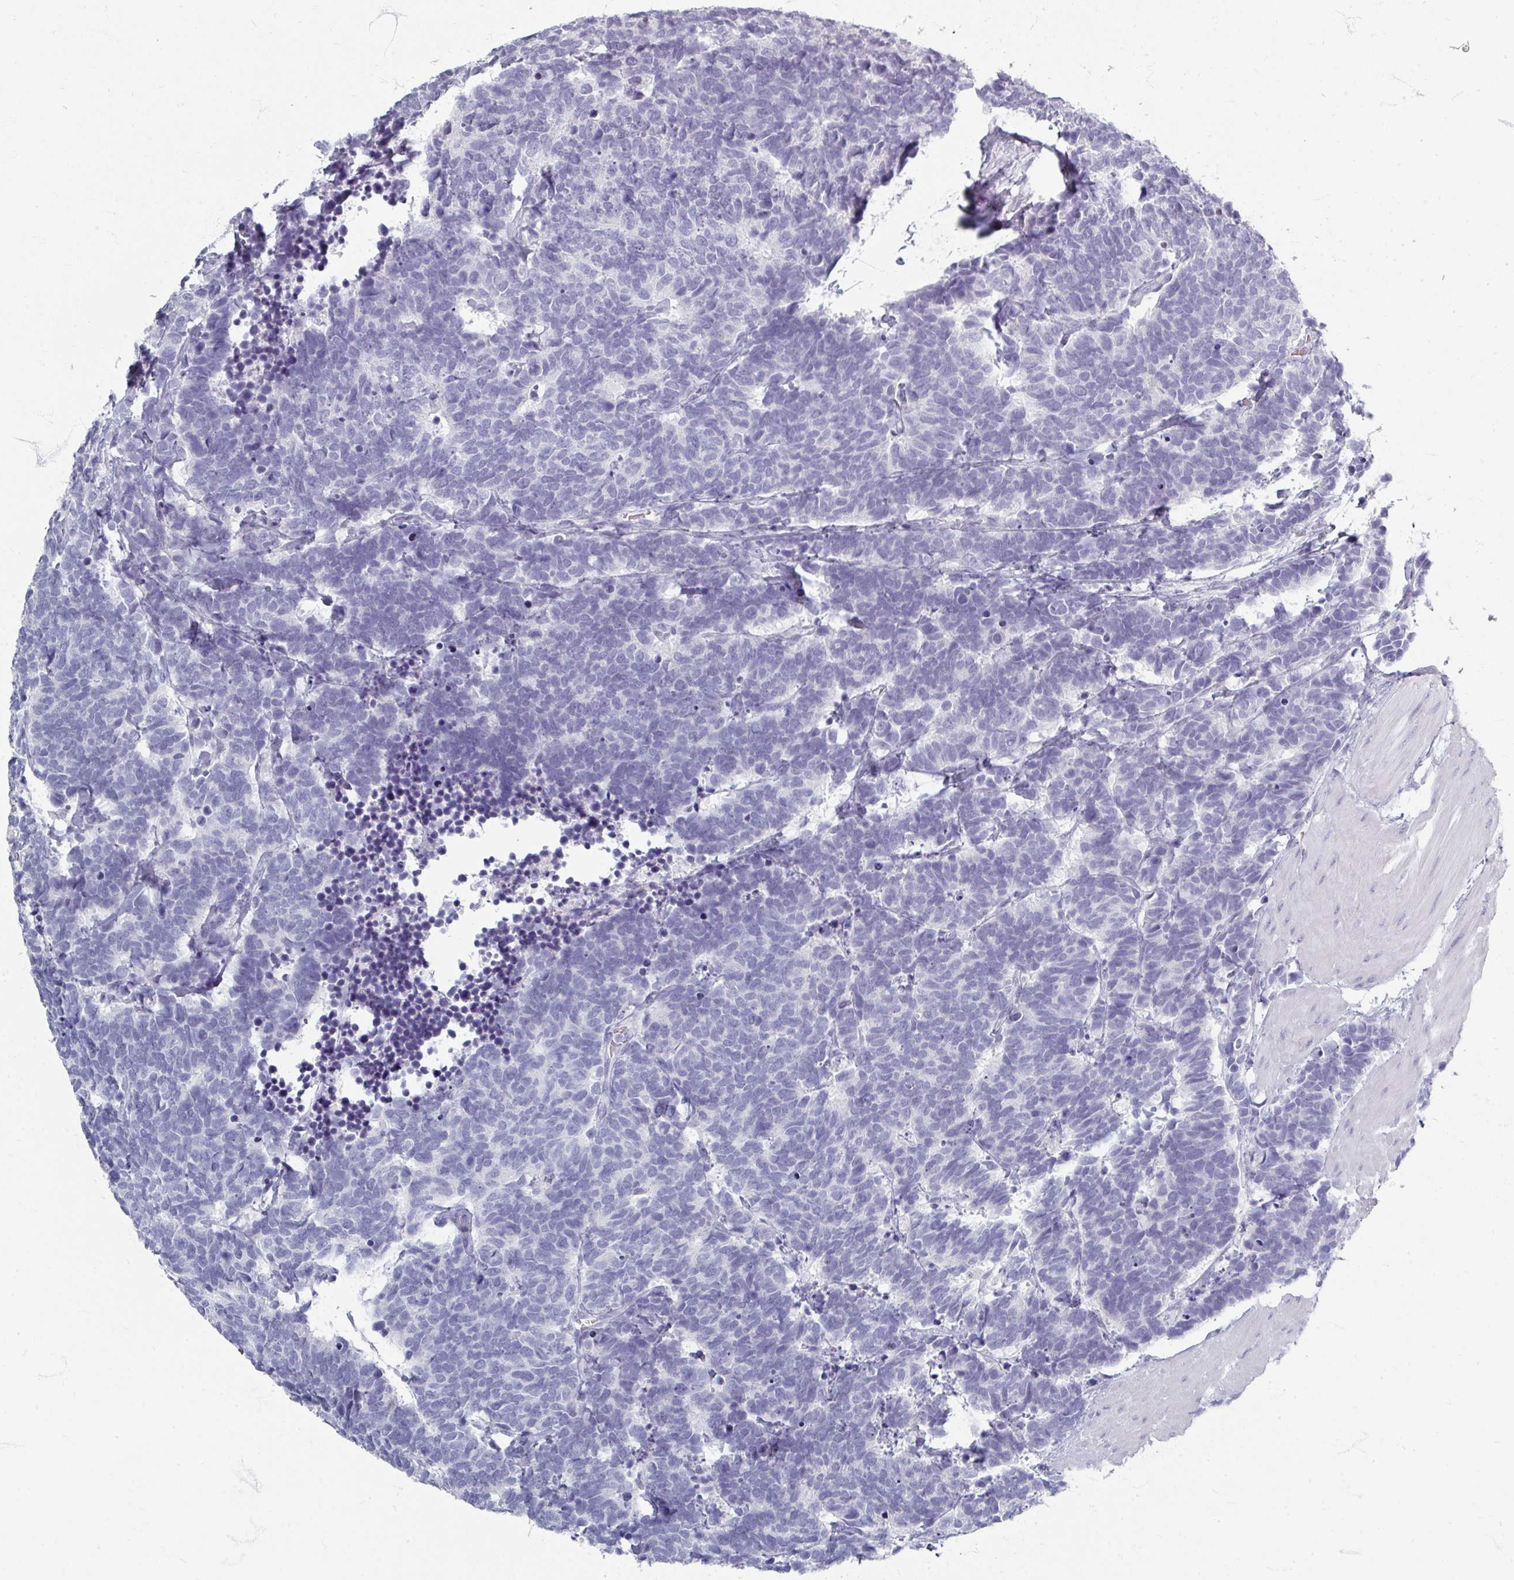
{"staining": {"intensity": "negative", "quantity": "none", "location": "none"}, "tissue": "carcinoid", "cell_type": "Tumor cells", "image_type": "cancer", "snomed": [{"axis": "morphology", "description": "Carcinoma, NOS"}, {"axis": "morphology", "description": "Carcinoid, malignant, NOS"}, {"axis": "topography", "description": "Urinary bladder"}], "caption": "Immunohistochemistry of human carcinoma exhibits no staining in tumor cells. Brightfield microscopy of immunohistochemistry stained with DAB (brown) and hematoxylin (blue), captured at high magnification.", "gene": "ZNF878", "patient": {"sex": "male", "age": 57}}